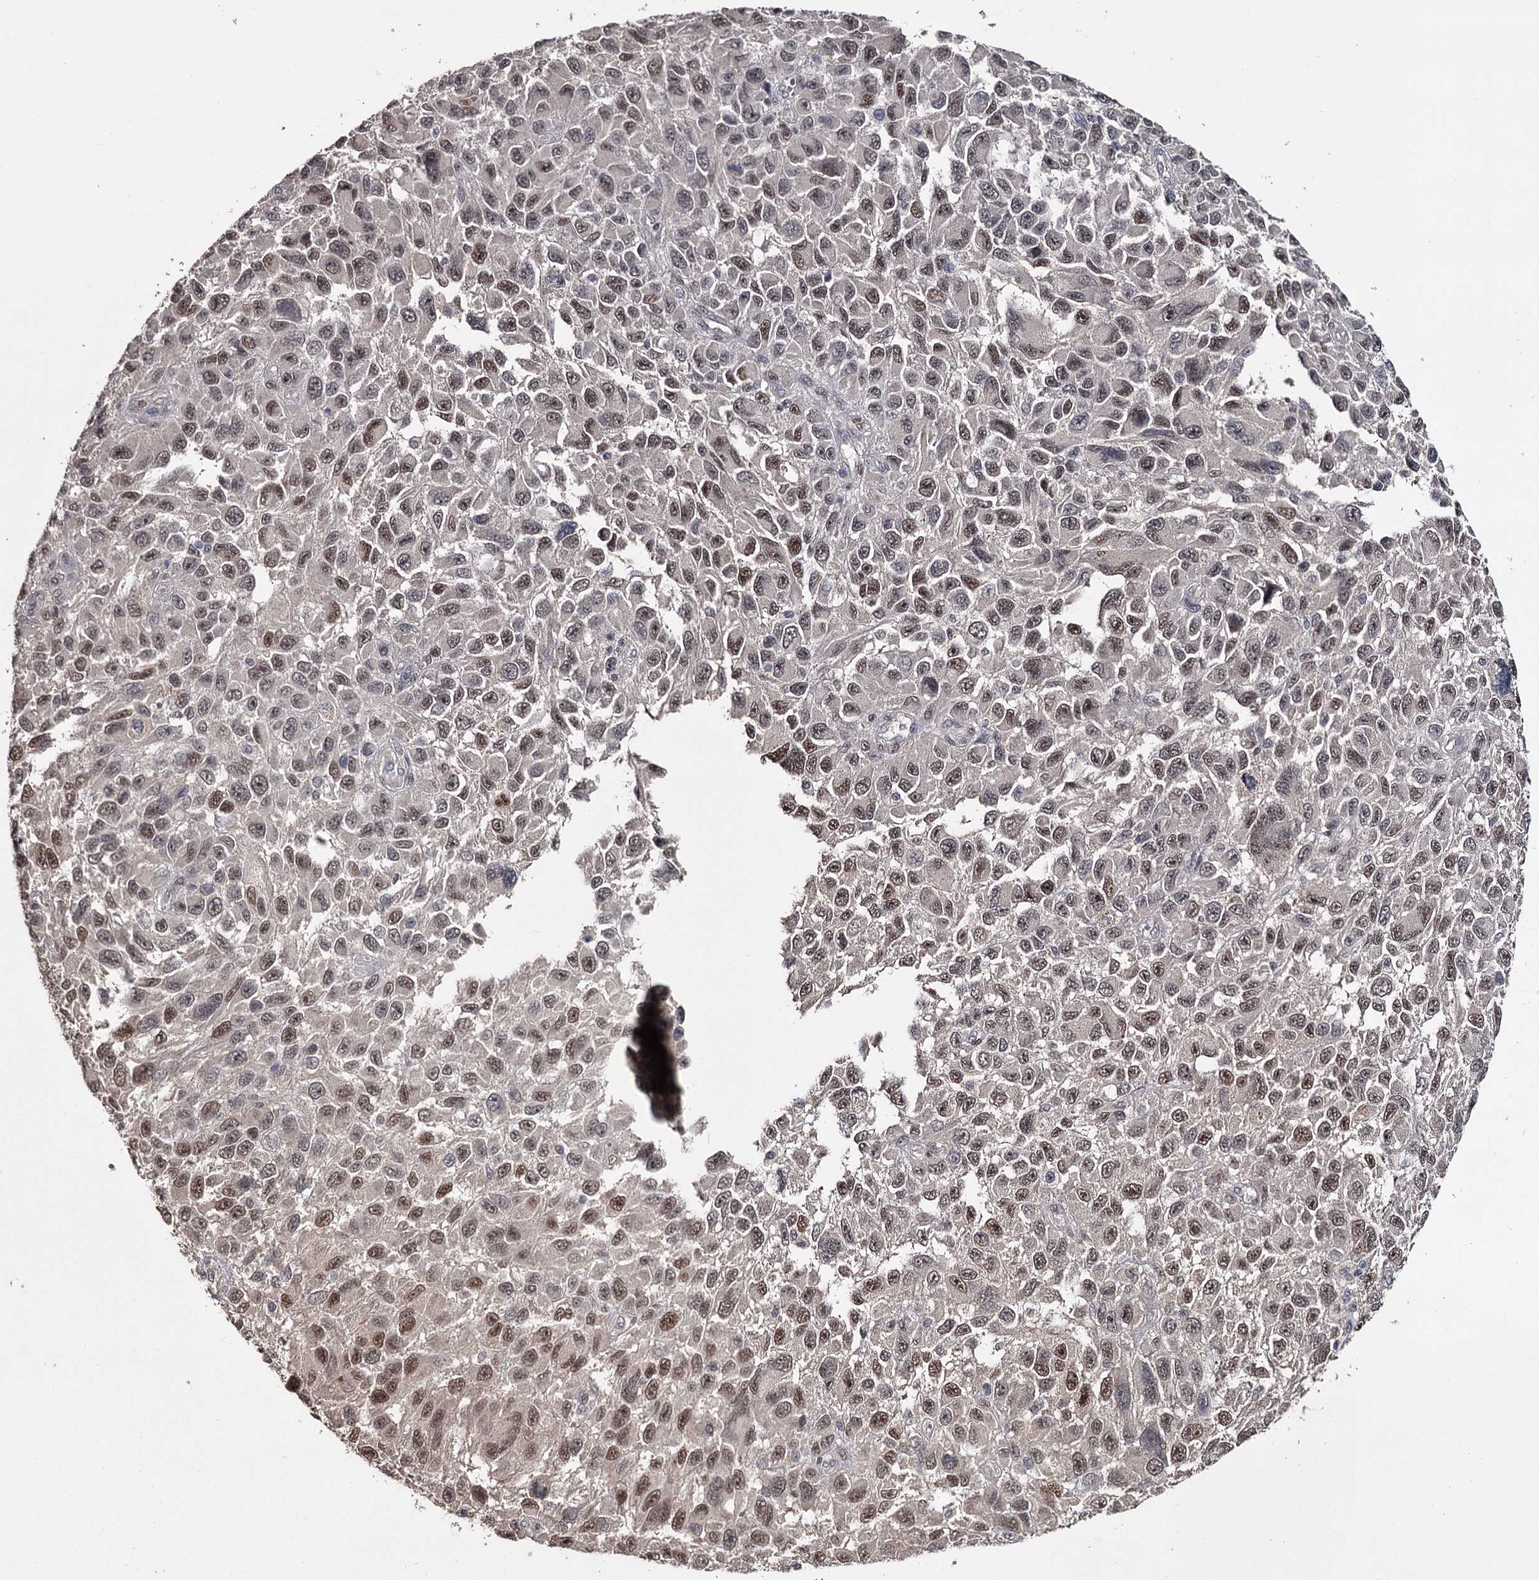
{"staining": {"intensity": "moderate", "quantity": ">75%", "location": "nuclear"}, "tissue": "melanoma", "cell_type": "Tumor cells", "image_type": "cancer", "snomed": [{"axis": "morphology", "description": "Malignant melanoma, NOS"}, {"axis": "topography", "description": "Skin"}], "caption": "Malignant melanoma stained with immunohistochemistry exhibits moderate nuclear staining in about >75% of tumor cells.", "gene": "PRPF40B", "patient": {"sex": "female", "age": 96}}